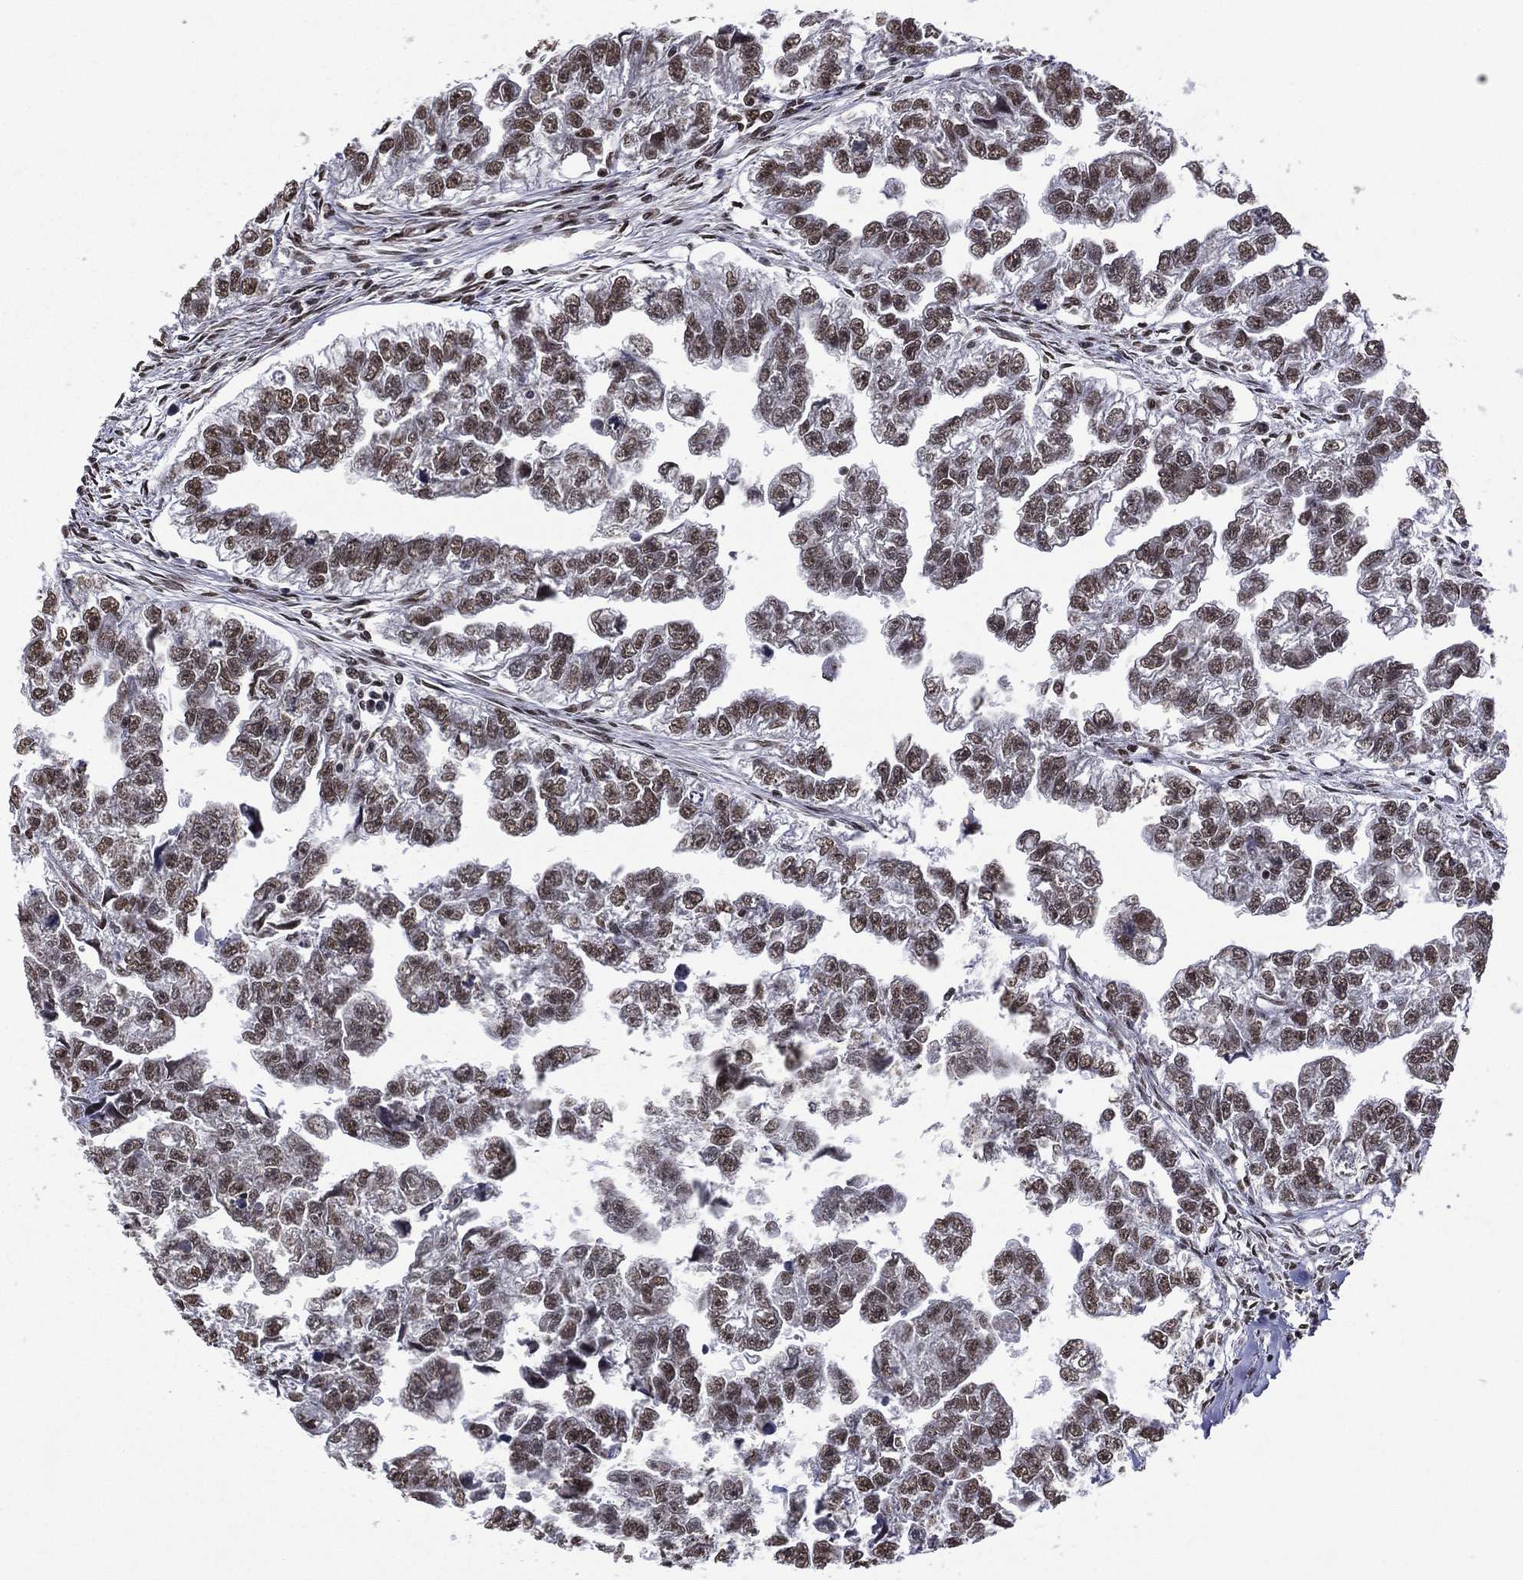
{"staining": {"intensity": "moderate", "quantity": ">75%", "location": "nuclear"}, "tissue": "testis cancer", "cell_type": "Tumor cells", "image_type": "cancer", "snomed": [{"axis": "morphology", "description": "Carcinoma, Embryonal, NOS"}, {"axis": "morphology", "description": "Teratoma, malignant, NOS"}, {"axis": "topography", "description": "Testis"}], "caption": "IHC micrograph of human testis malignant teratoma stained for a protein (brown), which shows medium levels of moderate nuclear positivity in approximately >75% of tumor cells.", "gene": "C5orf24", "patient": {"sex": "male", "age": 44}}